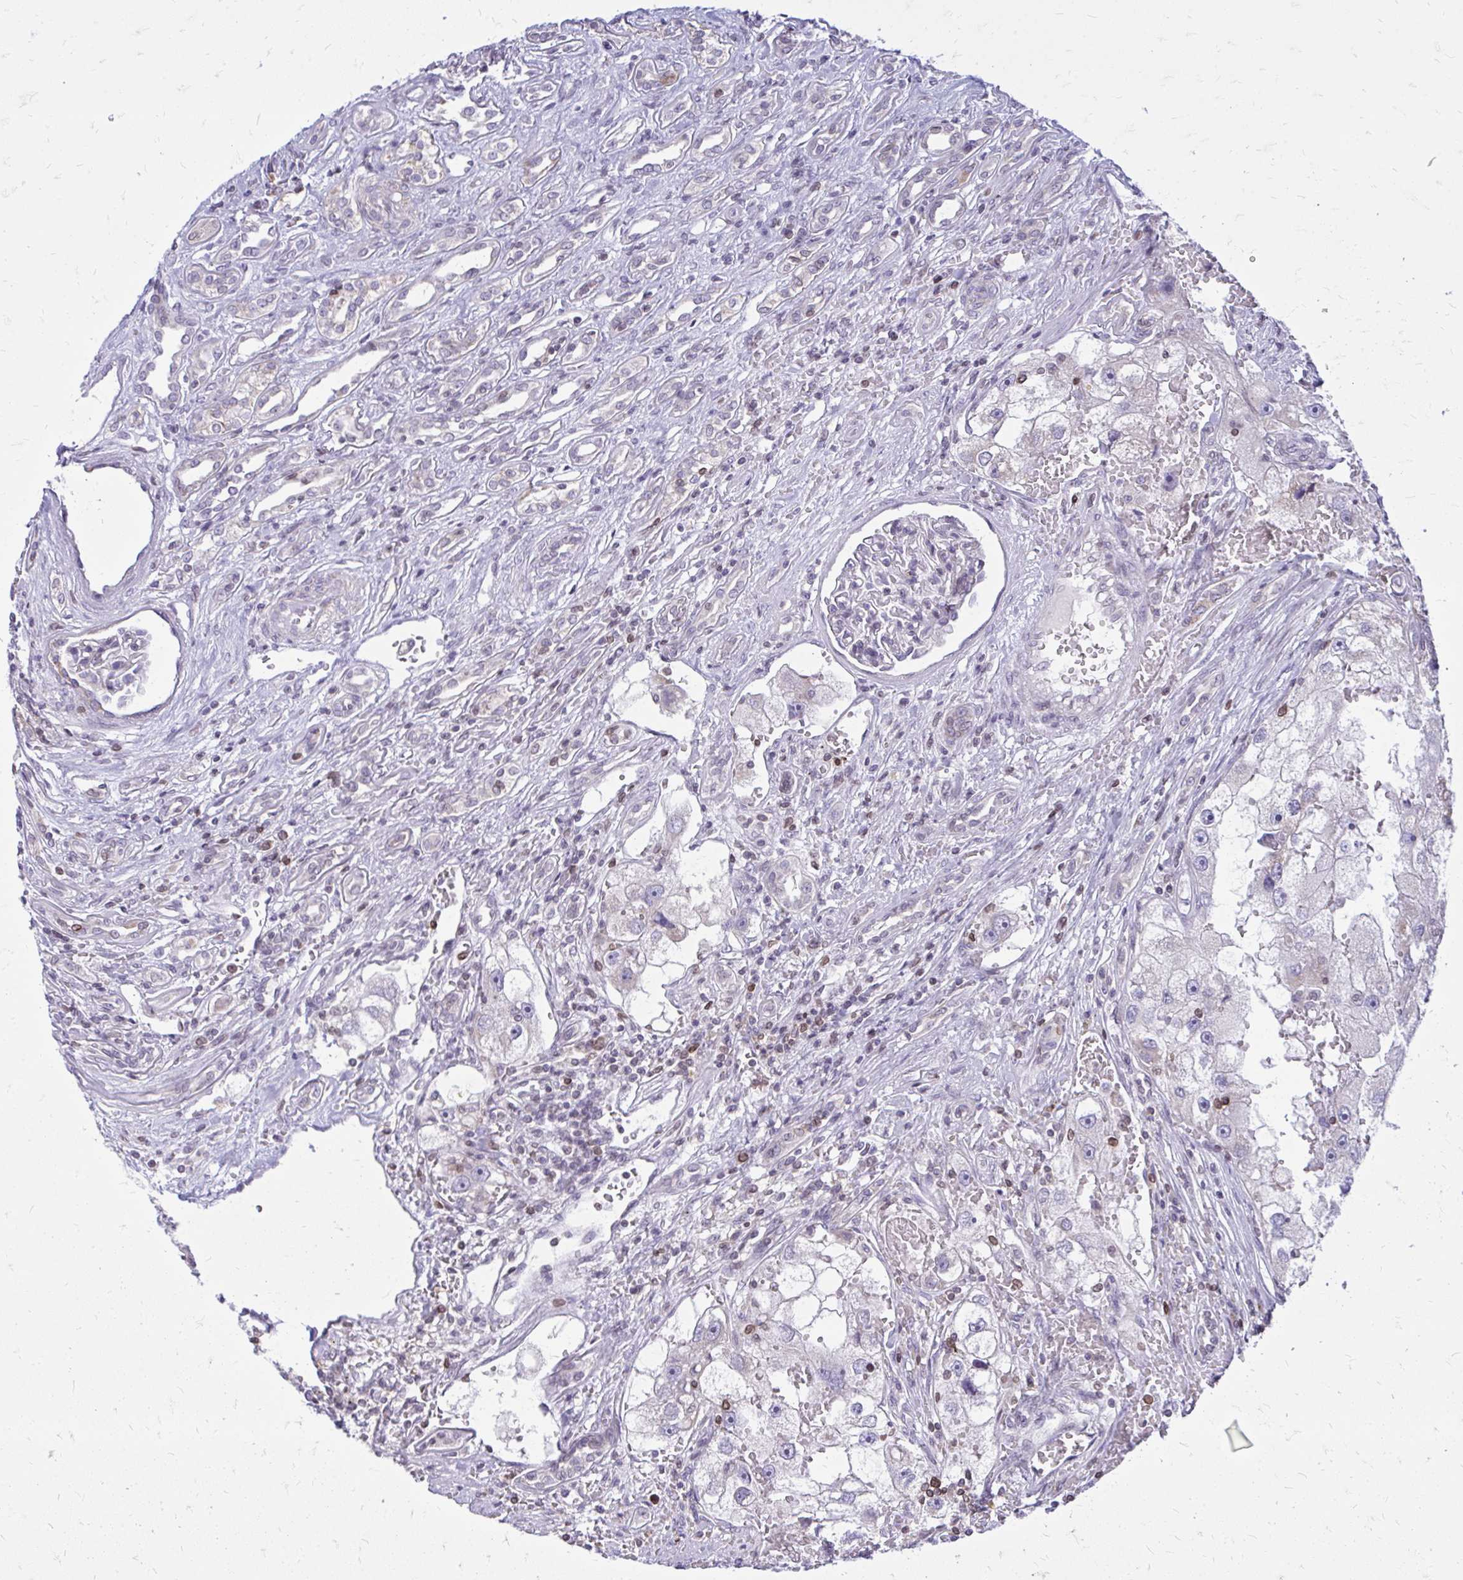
{"staining": {"intensity": "negative", "quantity": "none", "location": "none"}, "tissue": "renal cancer", "cell_type": "Tumor cells", "image_type": "cancer", "snomed": [{"axis": "morphology", "description": "Adenocarcinoma, NOS"}, {"axis": "topography", "description": "Kidney"}], "caption": "Adenocarcinoma (renal) was stained to show a protein in brown. There is no significant staining in tumor cells.", "gene": "RPS6KA2", "patient": {"sex": "male", "age": 63}}